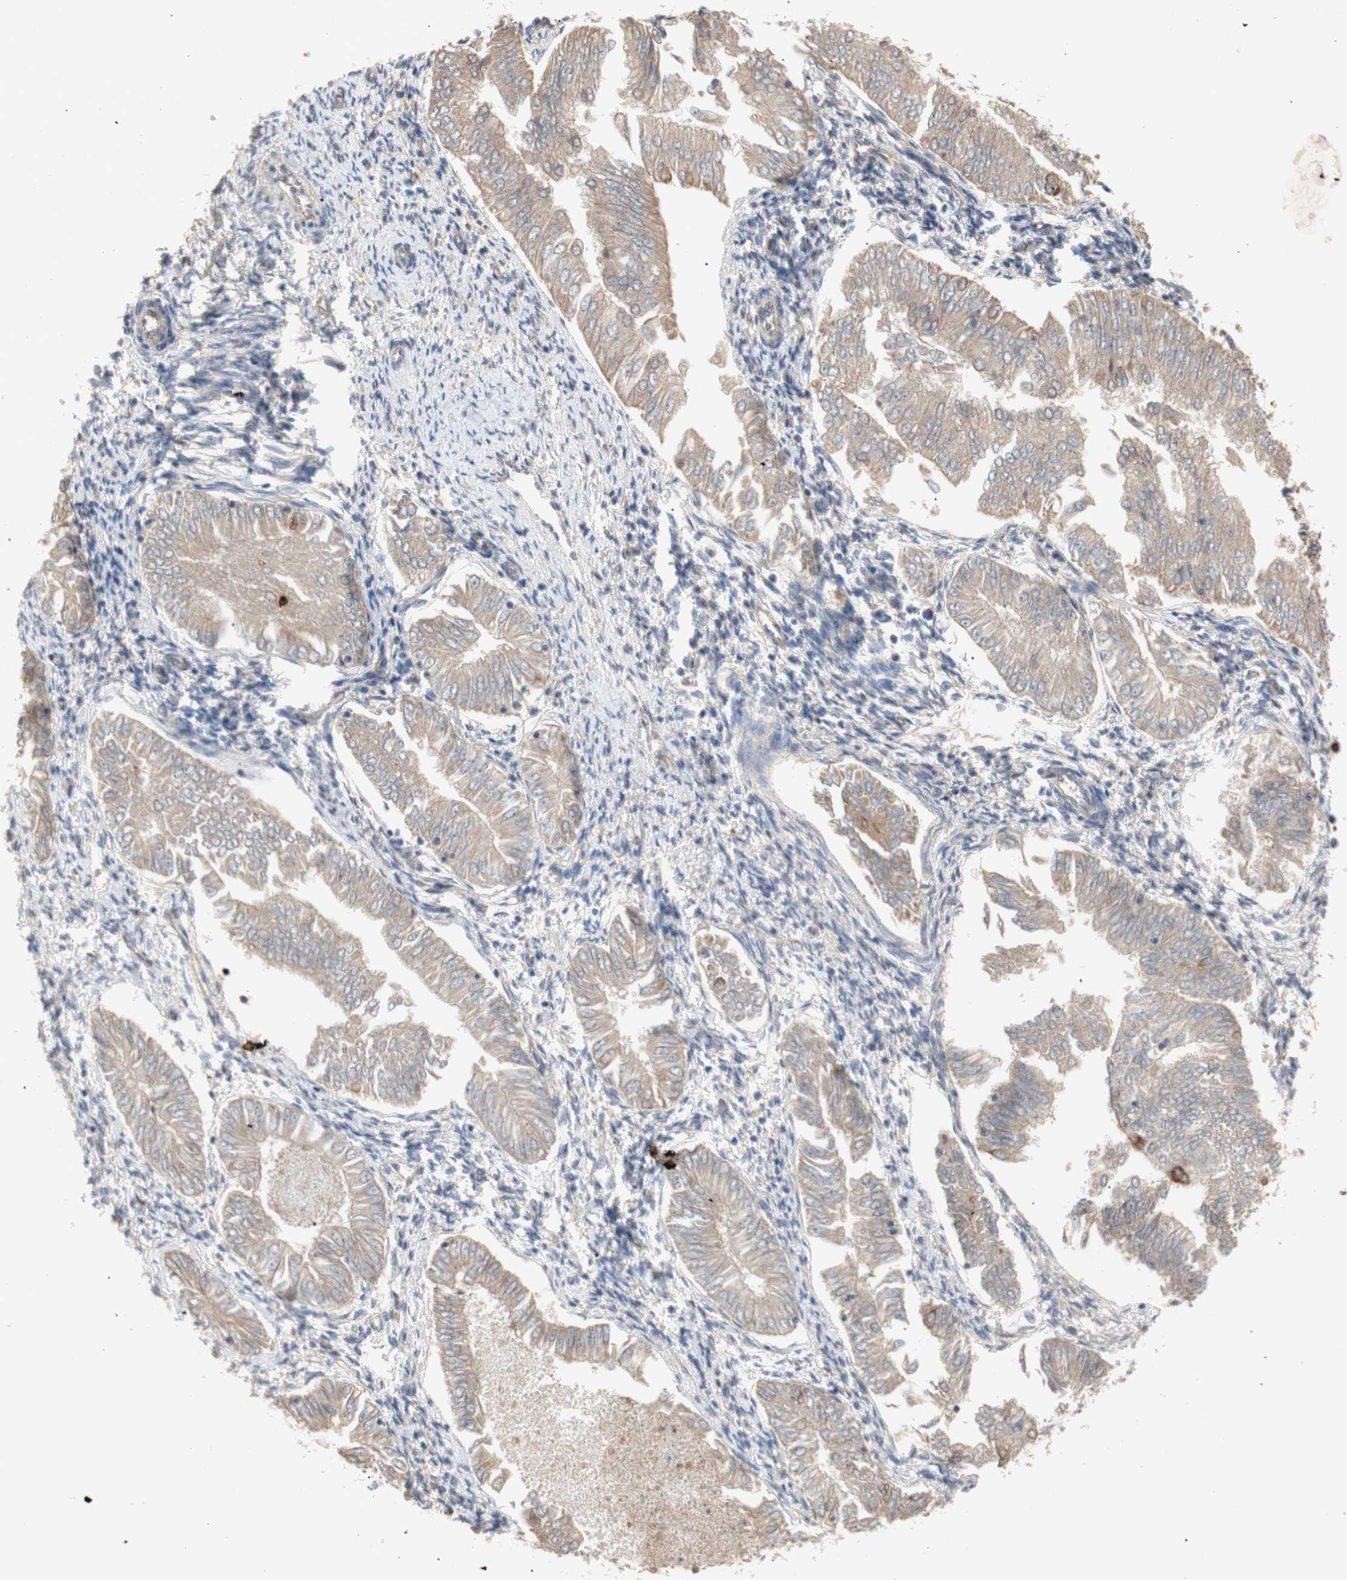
{"staining": {"intensity": "weak", "quantity": ">75%", "location": "cytoplasmic/membranous"}, "tissue": "endometrial cancer", "cell_type": "Tumor cells", "image_type": "cancer", "snomed": [{"axis": "morphology", "description": "Adenocarcinoma, NOS"}, {"axis": "topography", "description": "Endometrium"}], "caption": "Immunohistochemical staining of adenocarcinoma (endometrial) reveals low levels of weak cytoplasmic/membranous positivity in about >75% of tumor cells.", "gene": "PKN1", "patient": {"sex": "female", "age": 53}}